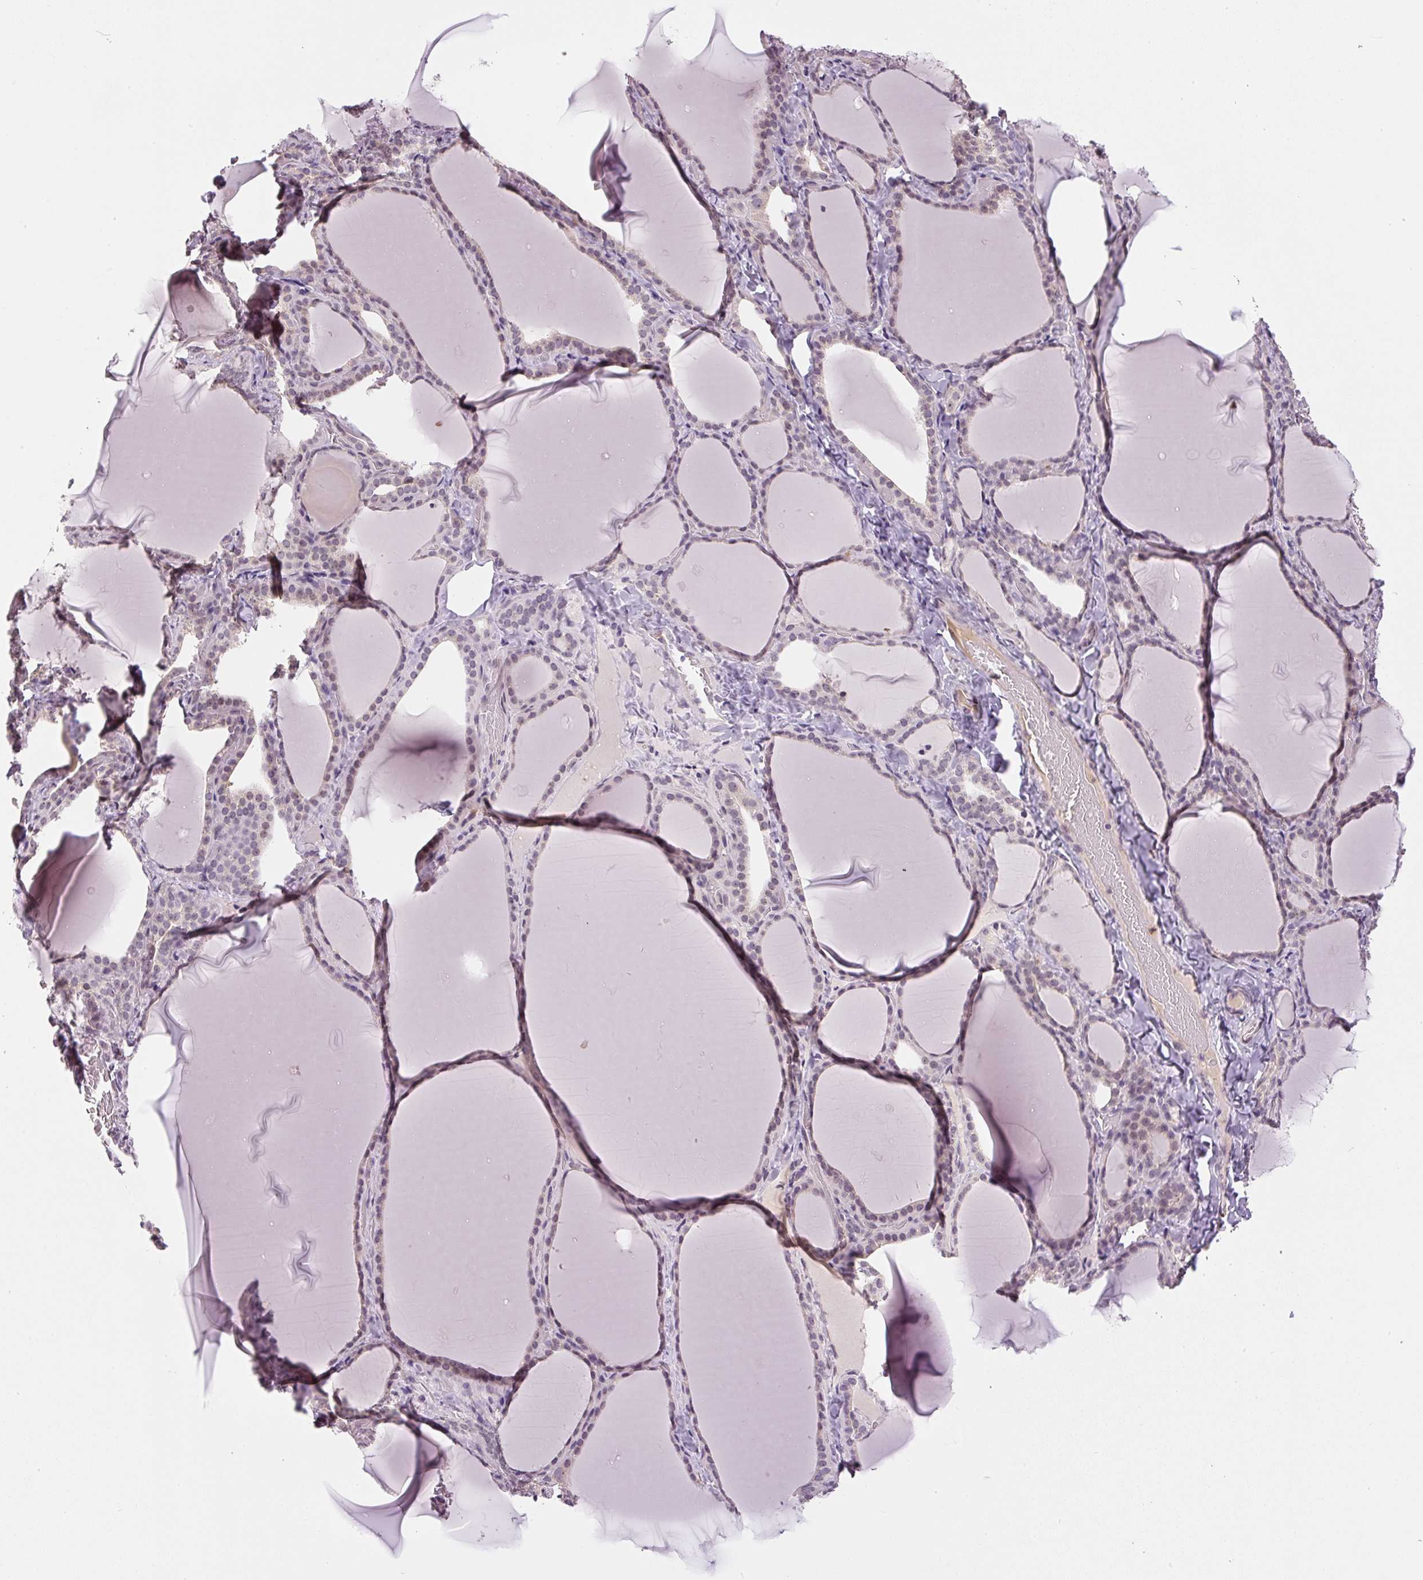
{"staining": {"intensity": "weak", "quantity": "<25%", "location": "nuclear"}, "tissue": "thyroid gland", "cell_type": "Glandular cells", "image_type": "normal", "snomed": [{"axis": "morphology", "description": "Normal tissue, NOS"}, {"axis": "topography", "description": "Thyroid gland"}], "caption": "Immunohistochemical staining of benign thyroid gland shows no significant expression in glandular cells. (Brightfield microscopy of DAB (3,3'-diaminobenzidine) immunohistochemistry (IHC) at high magnification).", "gene": "SGF29", "patient": {"sex": "female", "age": 22}}